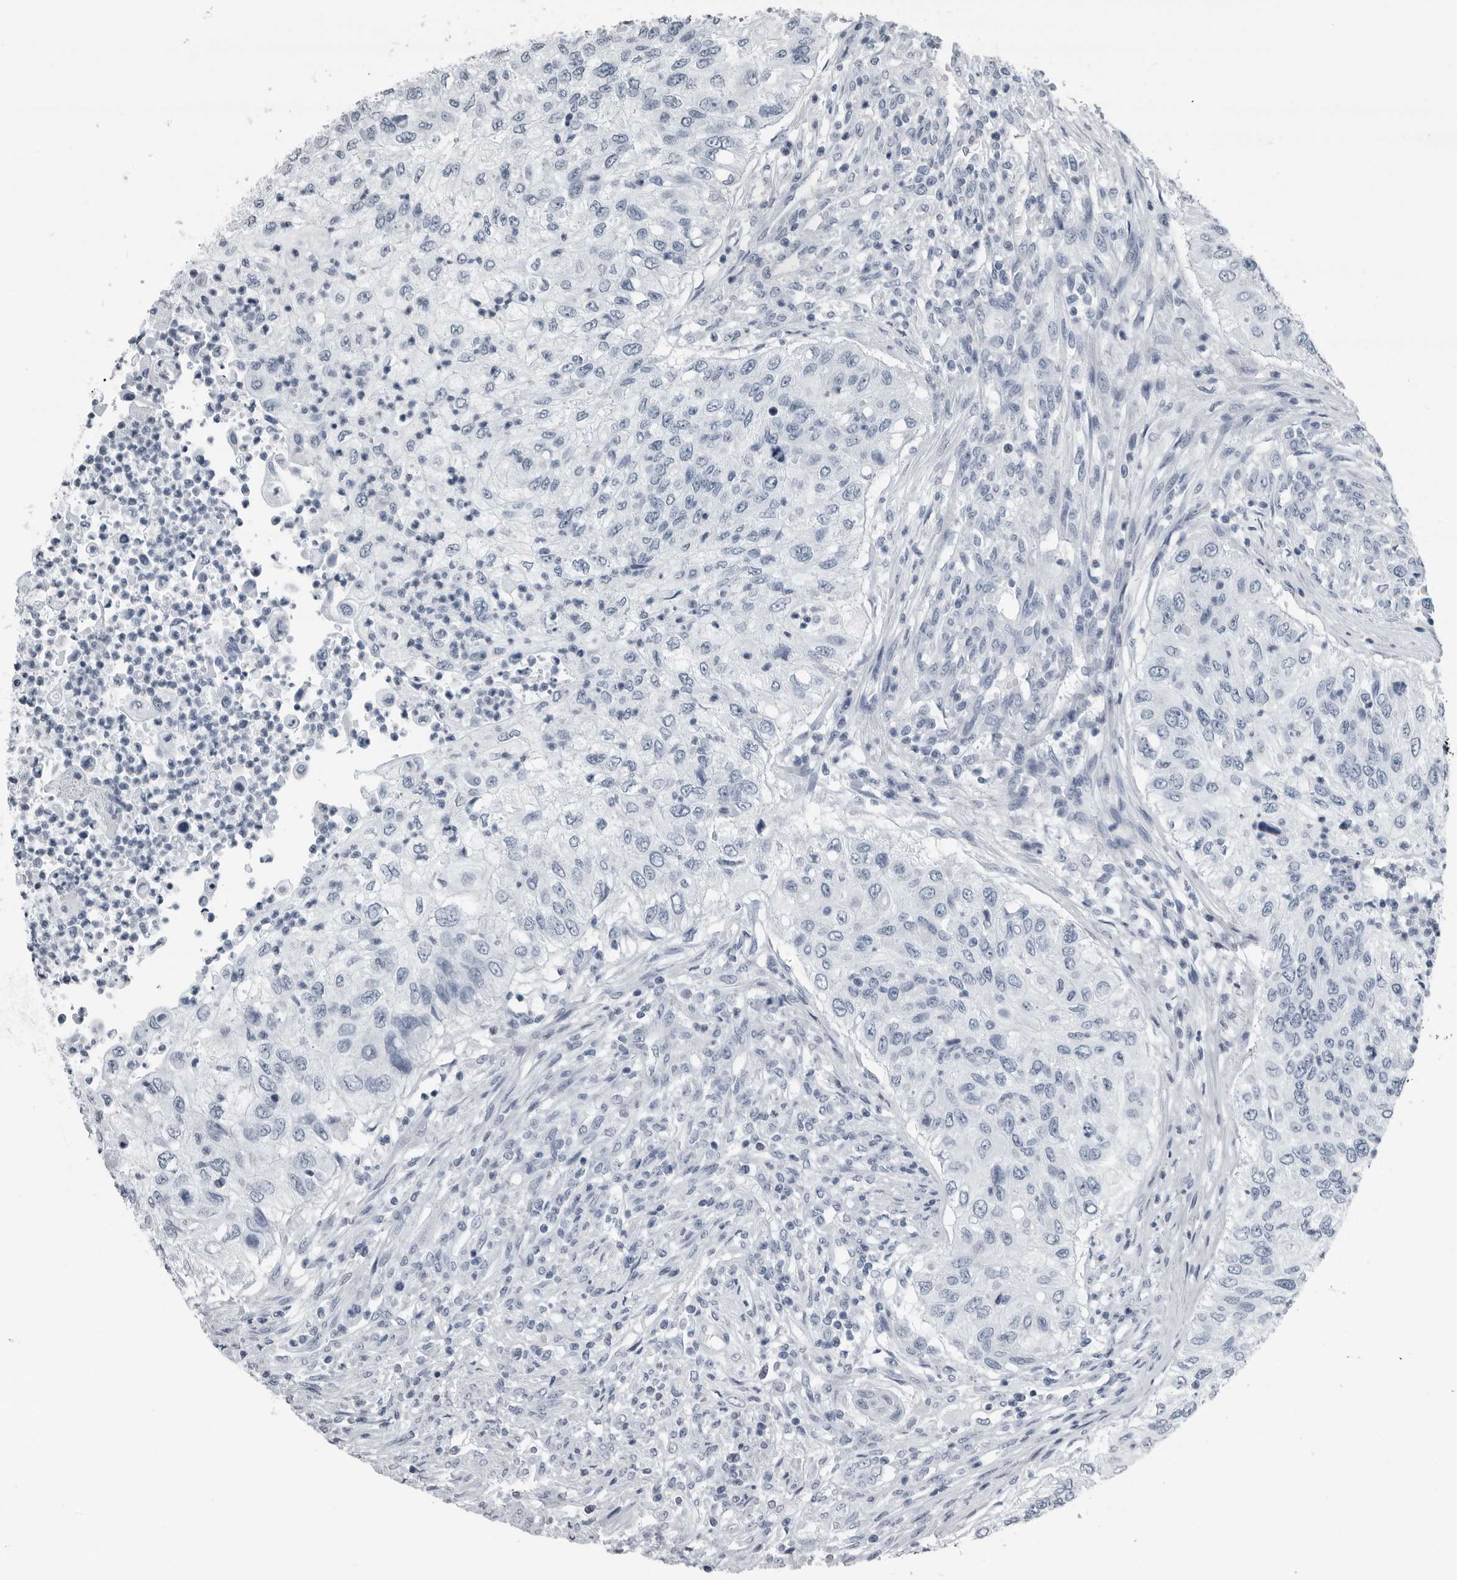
{"staining": {"intensity": "negative", "quantity": "none", "location": "none"}, "tissue": "urothelial cancer", "cell_type": "Tumor cells", "image_type": "cancer", "snomed": [{"axis": "morphology", "description": "Urothelial carcinoma, High grade"}, {"axis": "topography", "description": "Urinary bladder"}], "caption": "DAB immunohistochemical staining of high-grade urothelial carcinoma exhibits no significant expression in tumor cells. The staining was performed using DAB to visualize the protein expression in brown, while the nuclei were stained in blue with hematoxylin (Magnification: 20x).", "gene": "PRSS1", "patient": {"sex": "female", "age": 60}}